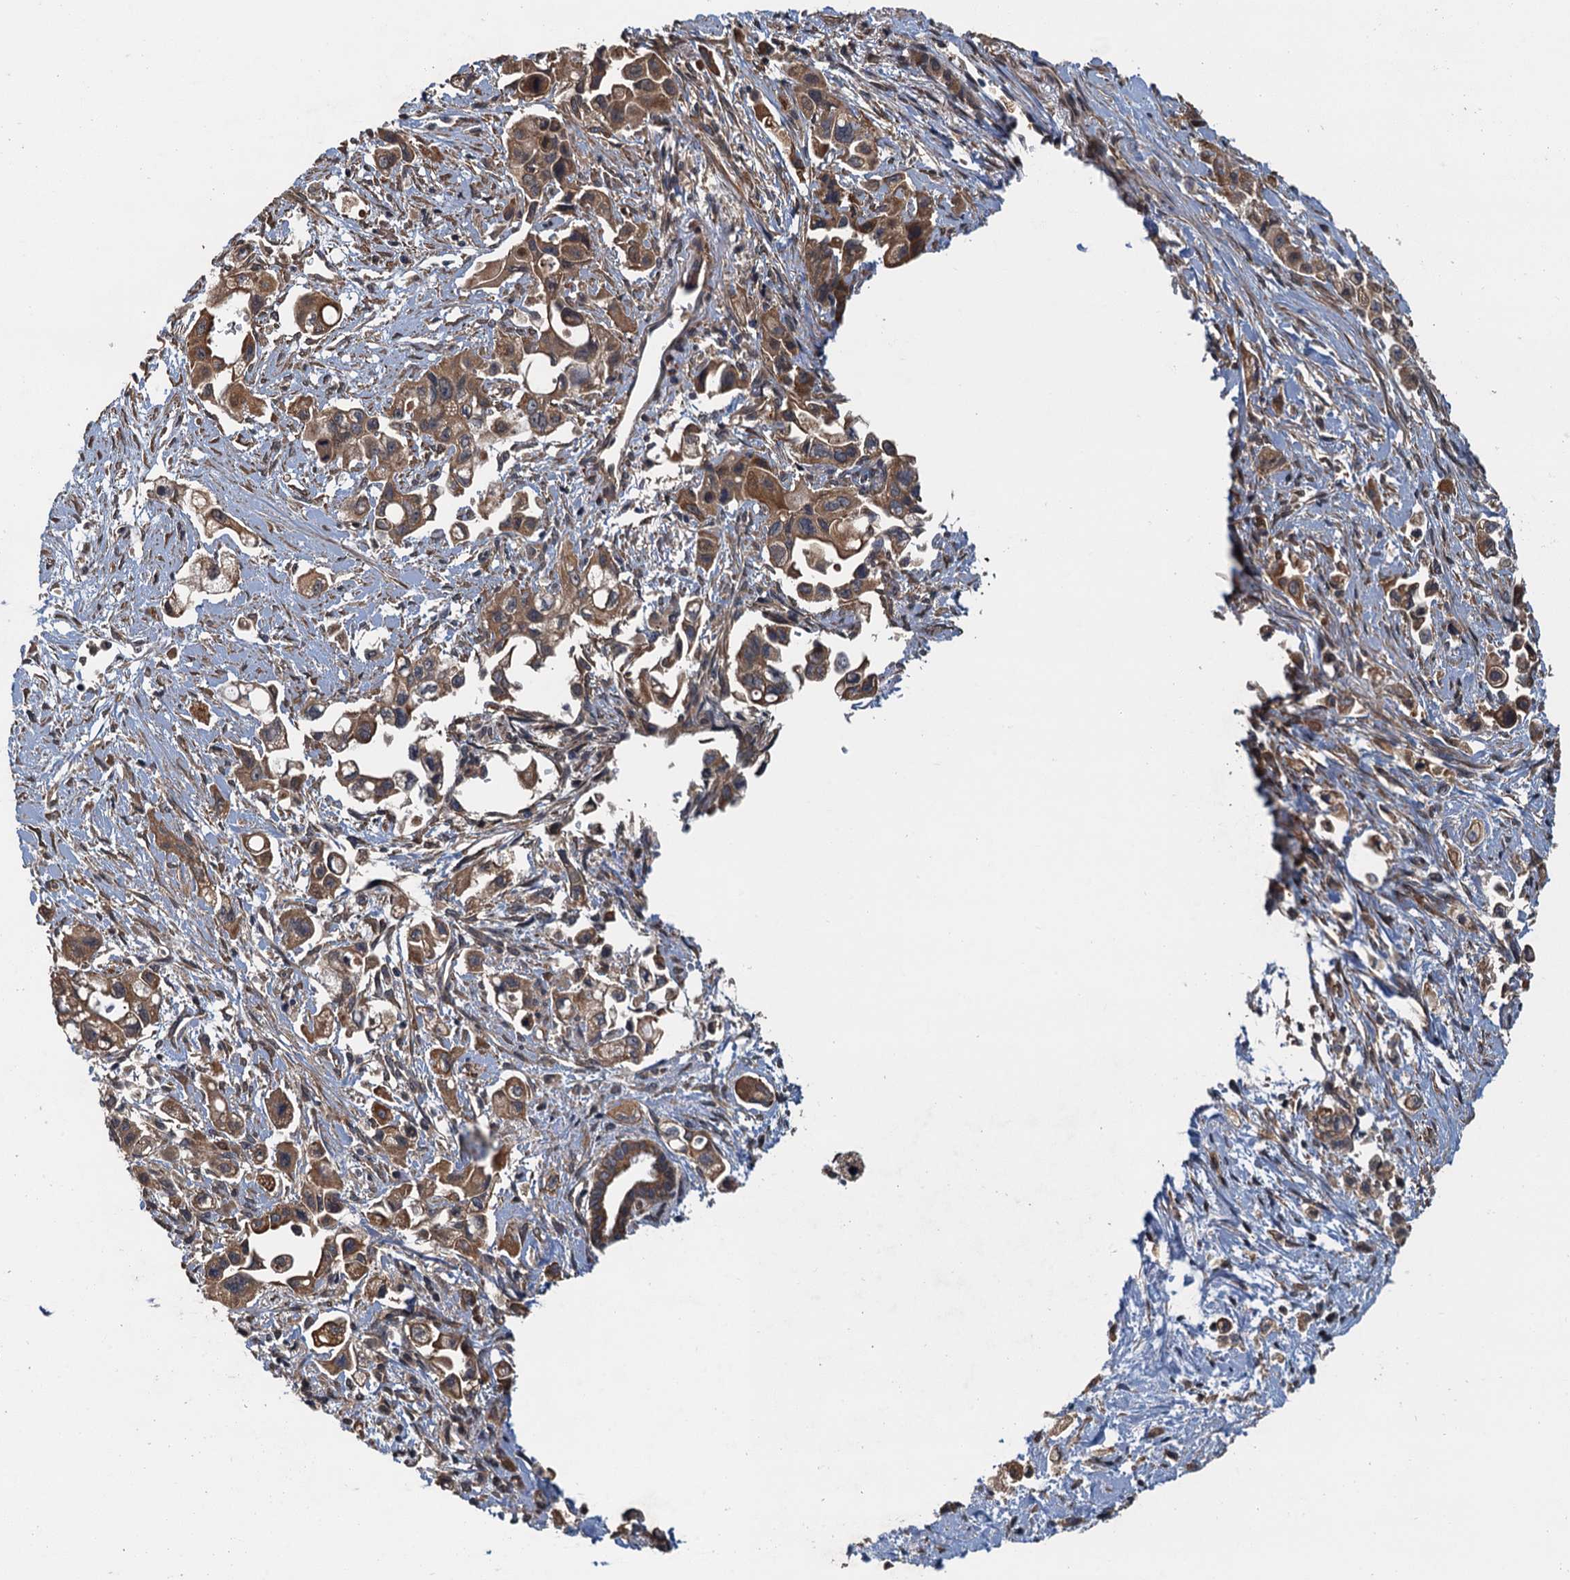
{"staining": {"intensity": "moderate", "quantity": ">75%", "location": "cytoplasmic/membranous"}, "tissue": "pancreatic cancer", "cell_type": "Tumor cells", "image_type": "cancer", "snomed": [{"axis": "morphology", "description": "Adenocarcinoma, NOS"}, {"axis": "topography", "description": "Pancreas"}], "caption": "Immunohistochemical staining of adenocarcinoma (pancreatic) shows medium levels of moderate cytoplasmic/membranous protein staining in about >75% of tumor cells. Using DAB (brown) and hematoxylin (blue) stains, captured at high magnification using brightfield microscopy.", "gene": "MEAK7", "patient": {"sex": "female", "age": 66}}